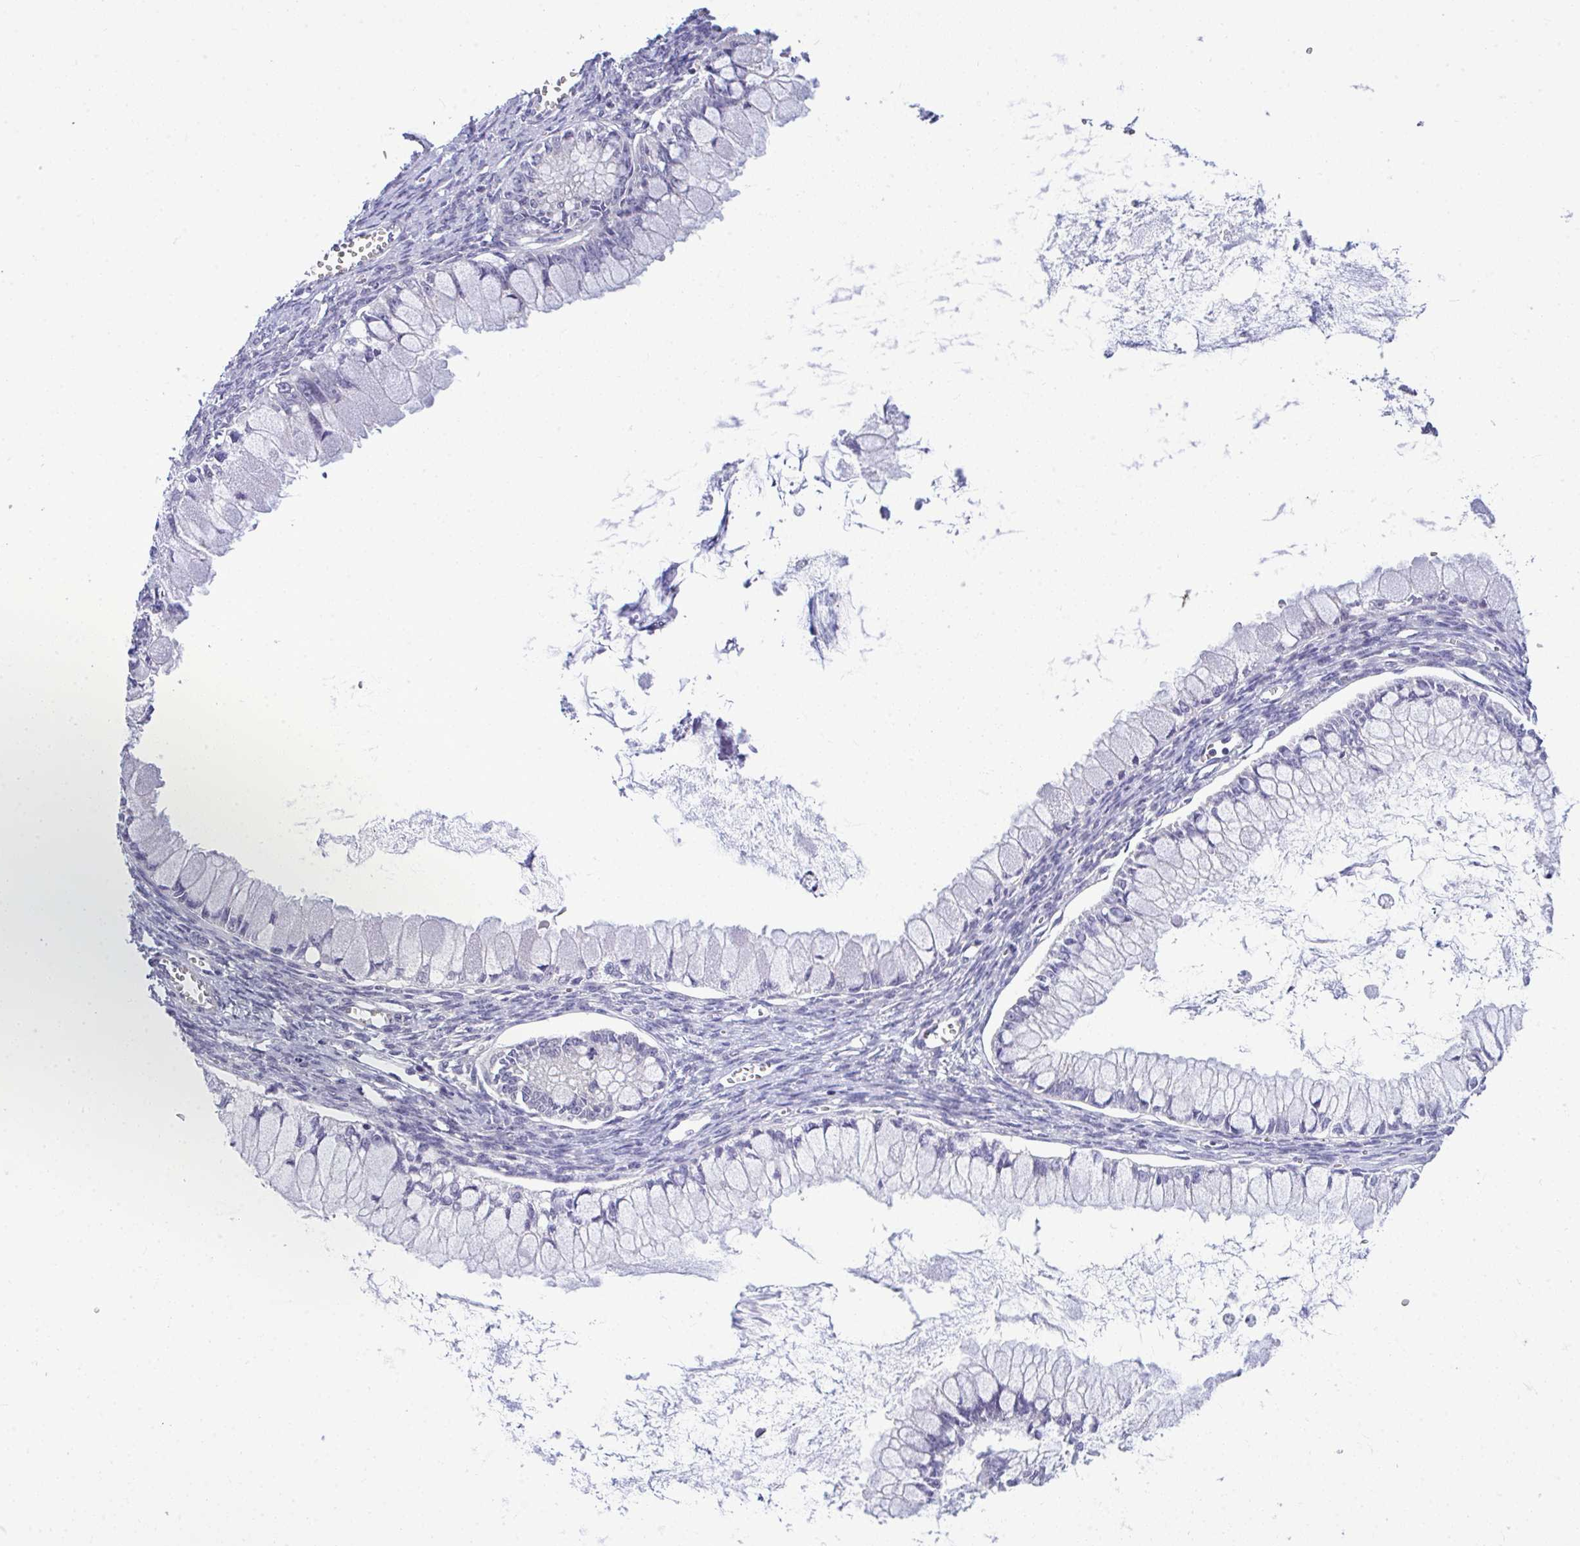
{"staining": {"intensity": "negative", "quantity": "none", "location": "none"}, "tissue": "ovarian cancer", "cell_type": "Tumor cells", "image_type": "cancer", "snomed": [{"axis": "morphology", "description": "Cystadenocarcinoma, mucinous, NOS"}, {"axis": "topography", "description": "Ovary"}], "caption": "Image shows no protein expression in tumor cells of ovarian mucinous cystadenocarcinoma tissue.", "gene": "PIGK", "patient": {"sex": "female", "age": 34}}